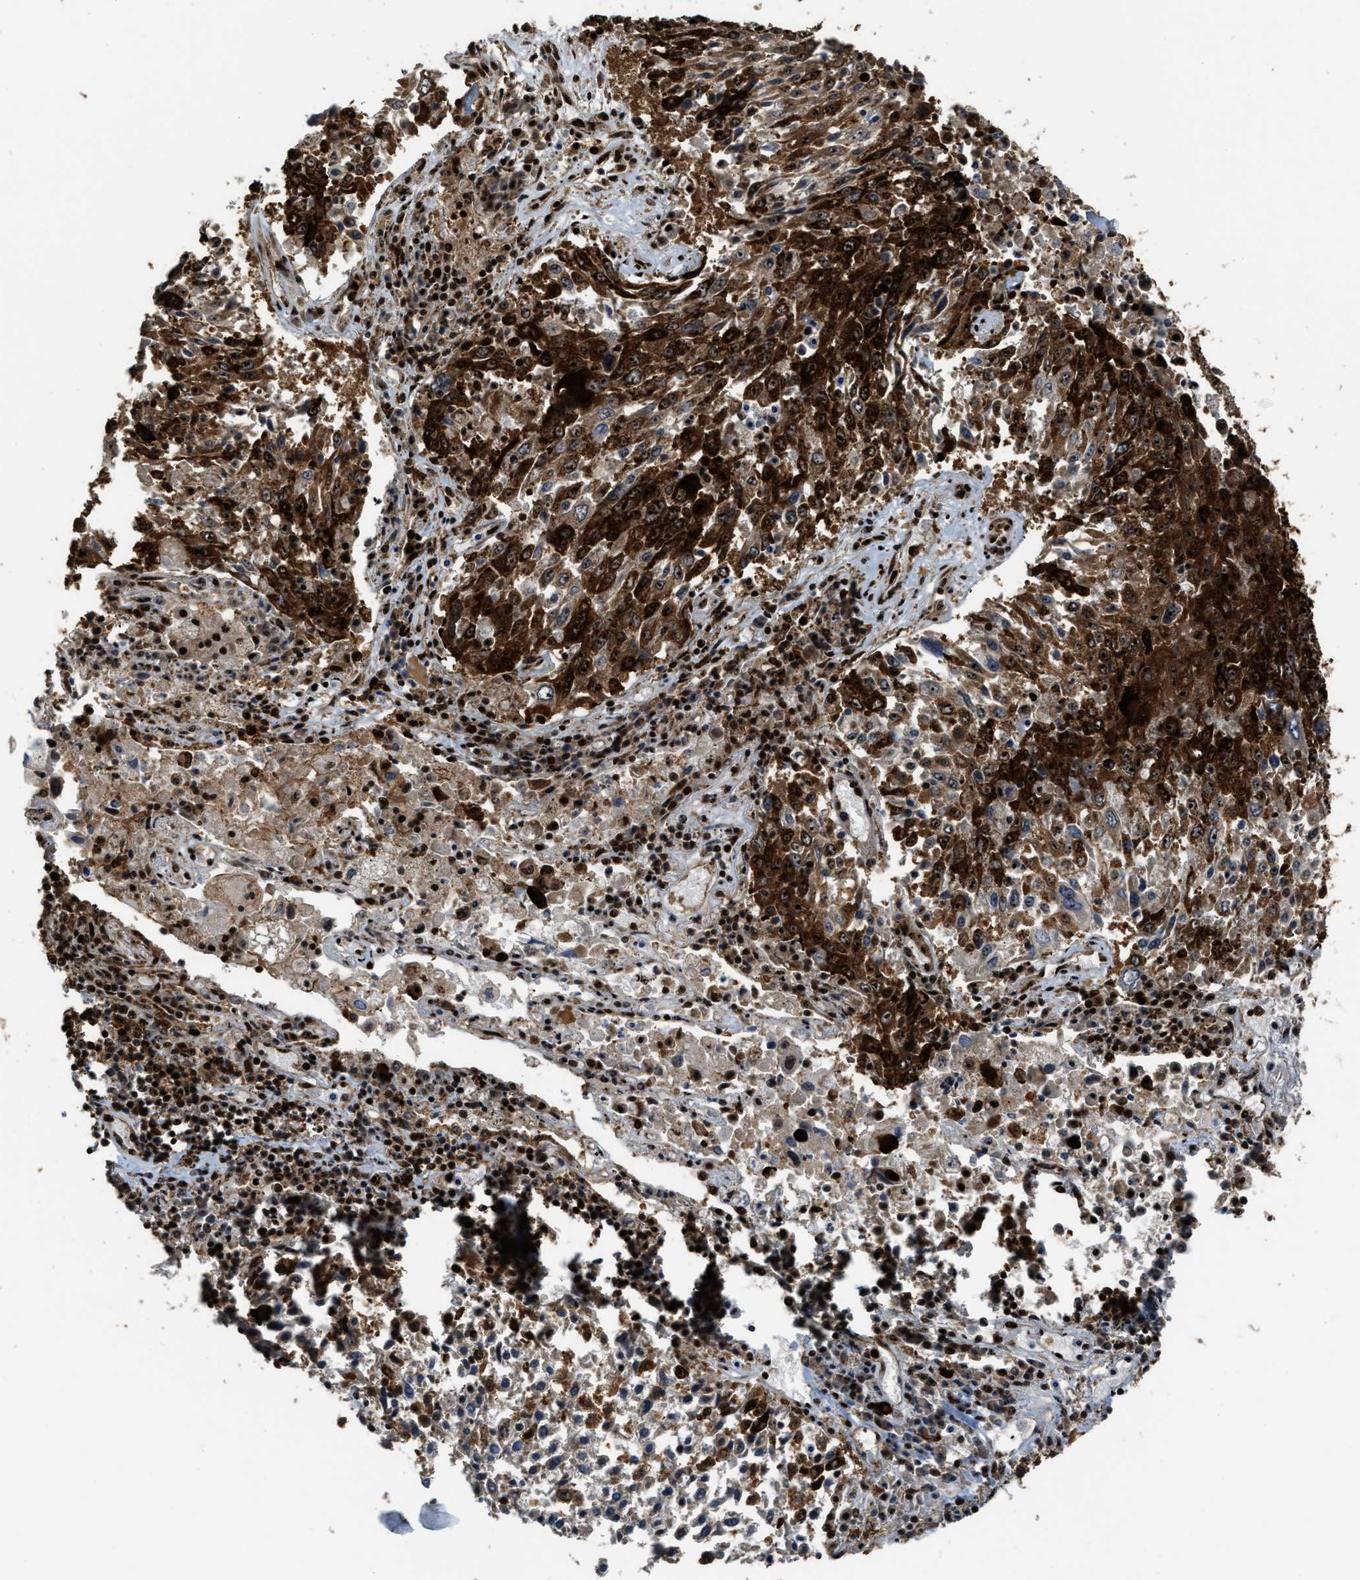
{"staining": {"intensity": "strong", "quantity": ">75%", "location": "cytoplasmic/membranous,nuclear"}, "tissue": "lung cancer", "cell_type": "Tumor cells", "image_type": "cancer", "snomed": [{"axis": "morphology", "description": "Squamous cell carcinoma, NOS"}, {"axis": "topography", "description": "Lung"}], "caption": "Tumor cells reveal high levels of strong cytoplasmic/membranous and nuclear positivity in approximately >75% of cells in human lung cancer (squamous cell carcinoma). (Stains: DAB (3,3'-diaminobenzidine) in brown, nuclei in blue, Microscopy: brightfield microscopy at high magnification).", "gene": "ZNF687", "patient": {"sex": "male", "age": 65}}